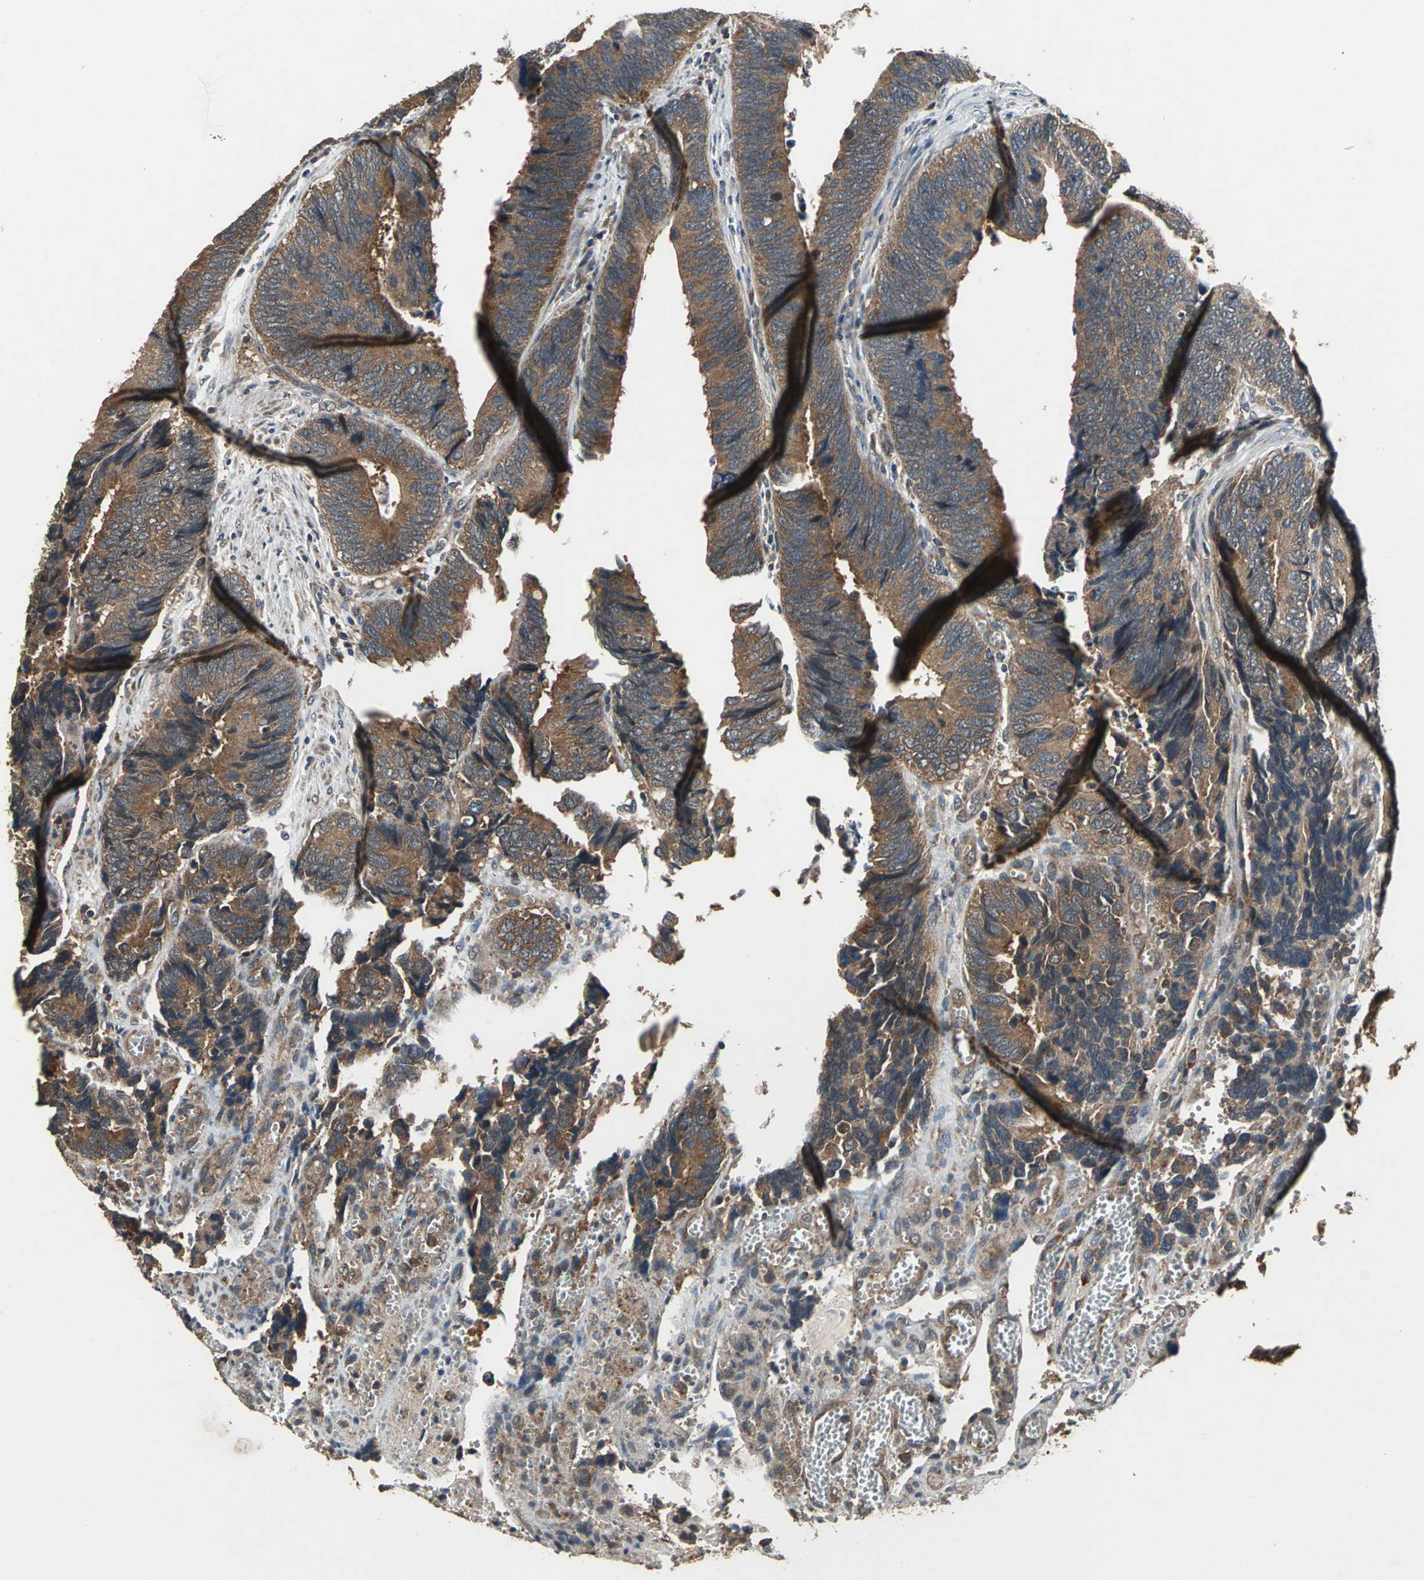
{"staining": {"intensity": "strong", "quantity": ">75%", "location": "cytoplasmic/membranous"}, "tissue": "colorectal cancer", "cell_type": "Tumor cells", "image_type": "cancer", "snomed": [{"axis": "morphology", "description": "Adenocarcinoma, NOS"}, {"axis": "topography", "description": "Colon"}], "caption": "Colorectal adenocarcinoma stained with a protein marker exhibits strong staining in tumor cells.", "gene": "ZNF608", "patient": {"sex": "male", "age": 72}}